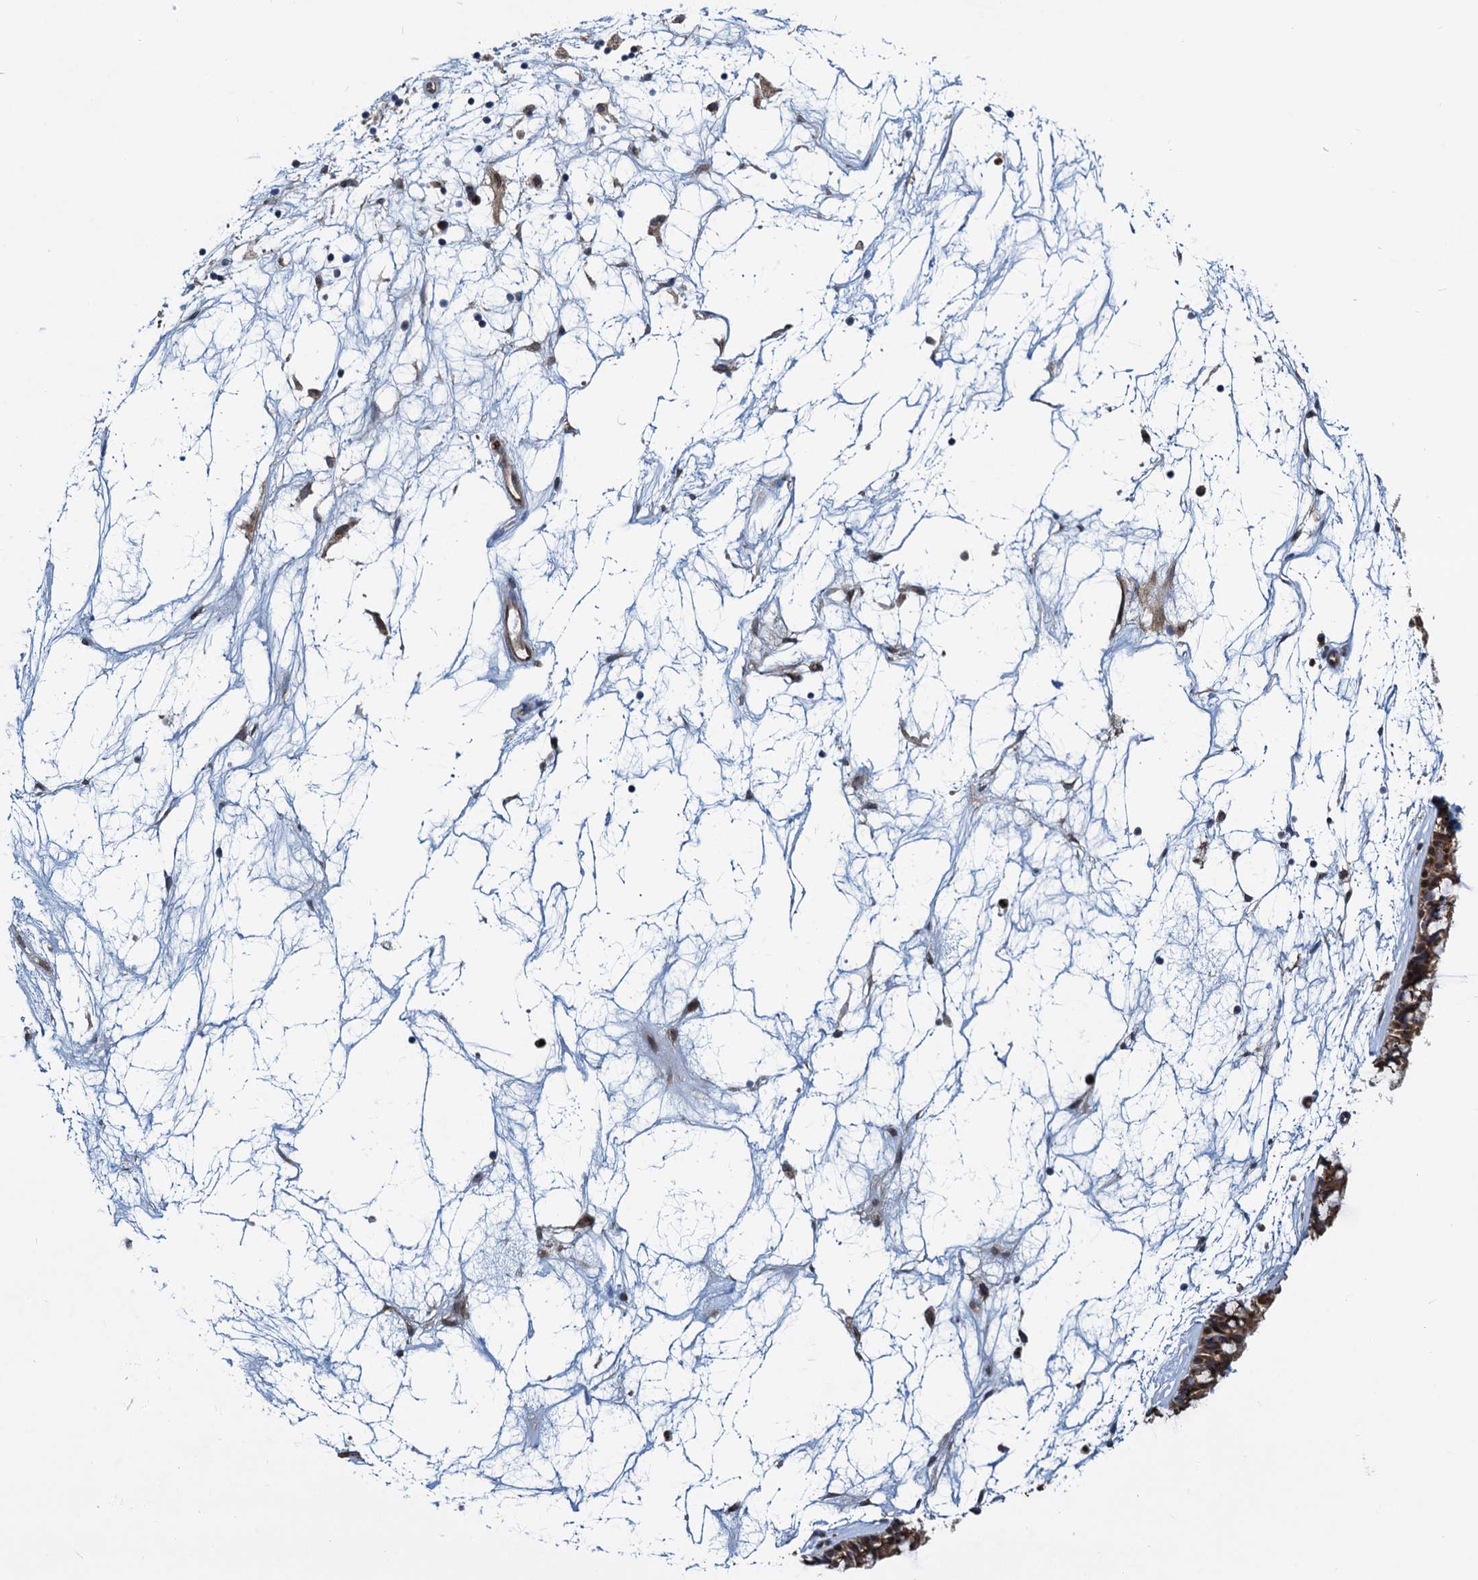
{"staining": {"intensity": "moderate", "quantity": ">75%", "location": "cytoplasmic/membranous"}, "tissue": "nasopharynx", "cell_type": "Respiratory epithelial cells", "image_type": "normal", "snomed": [{"axis": "morphology", "description": "Normal tissue, NOS"}, {"axis": "topography", "description": "Nasopharynx"}], "caption": "A brown stain highlights moderate cytoplasmic/membranous staining of a protein in respiratory epithelial cells of normal nasopharynx.", "gene": "RNF125", "patient": {"sex": "male", "age": 64}}